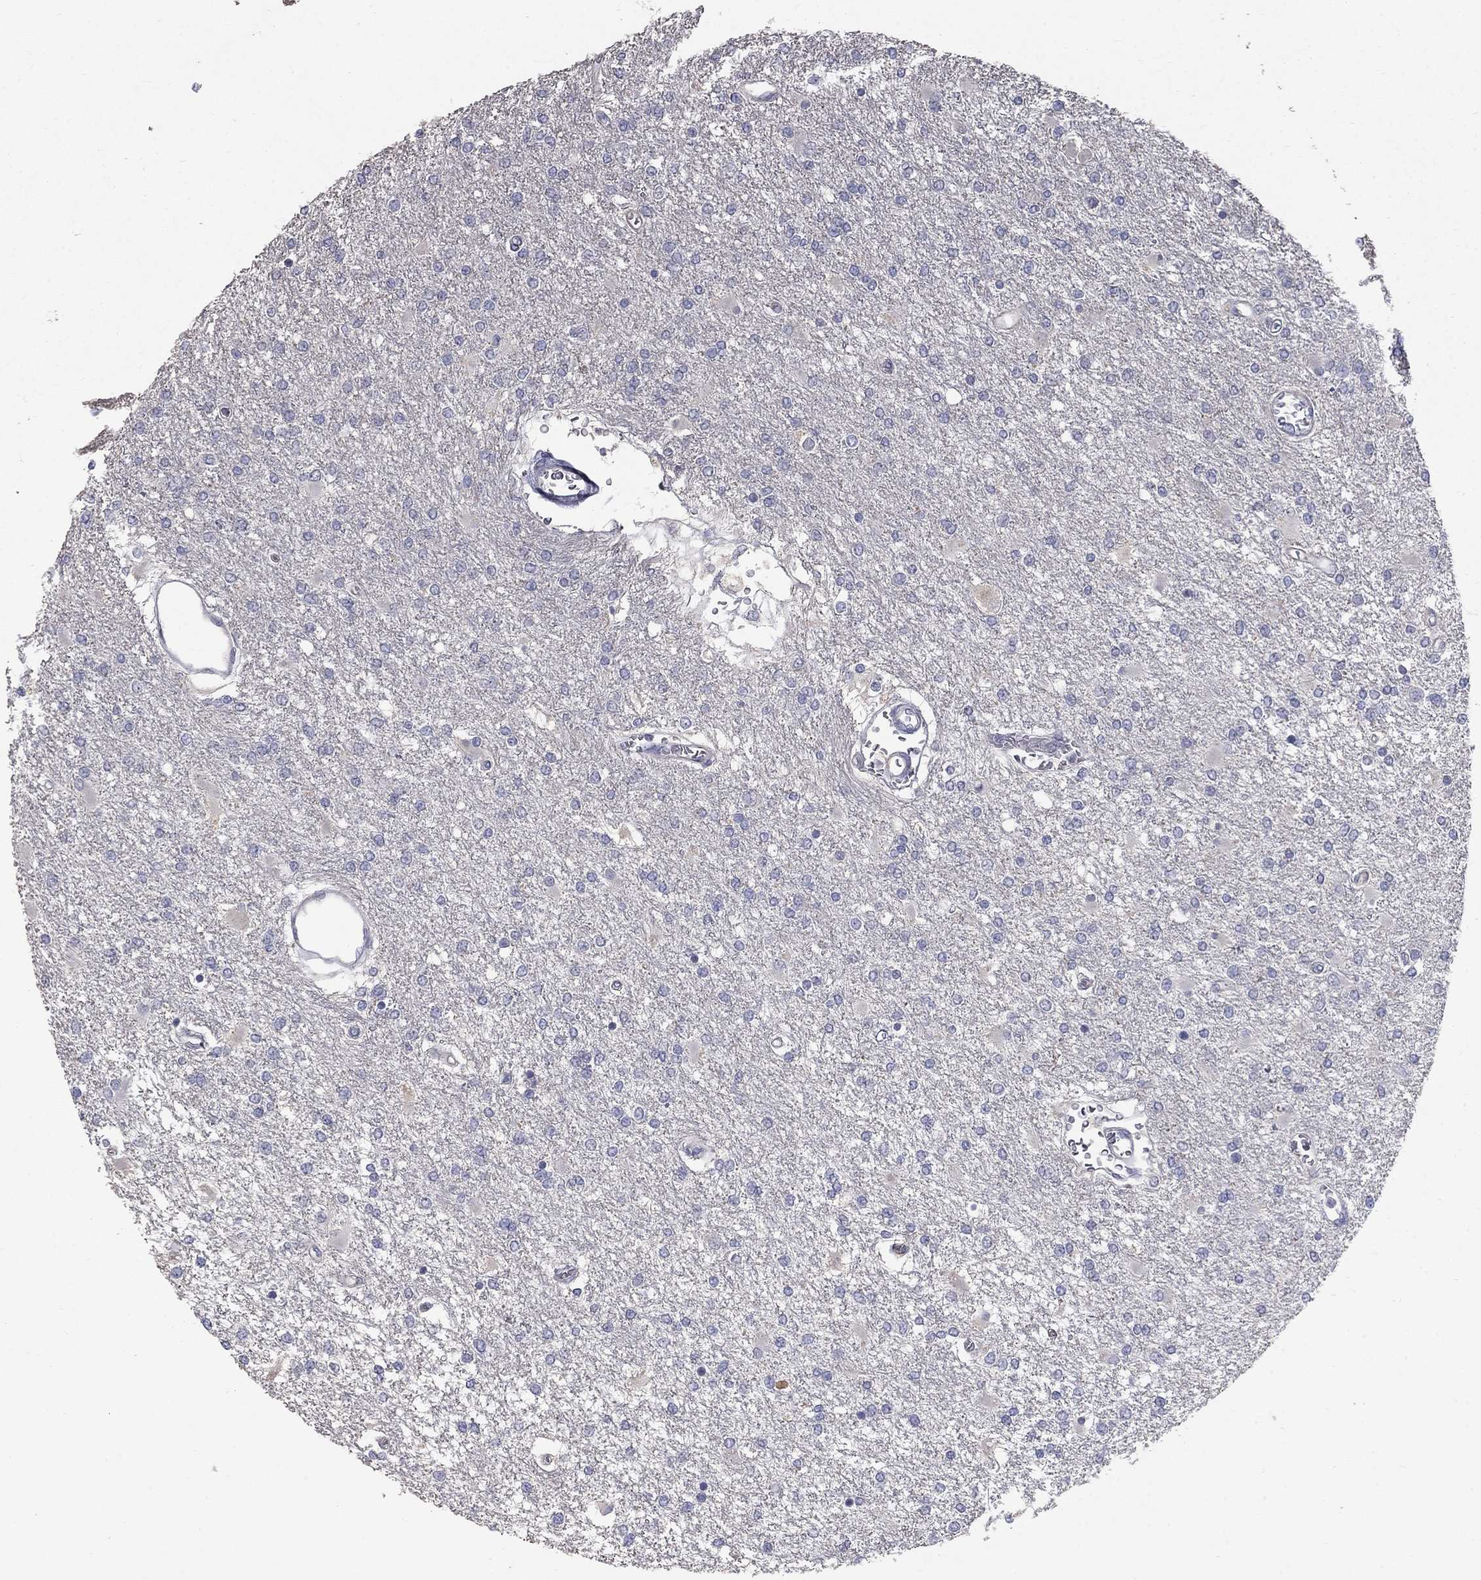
{"staining": {"intensity": "negative", "quantity": "none", "location": "none"}, "tissue": "glioma", "cell_type": "Tumor cells", "image_type": "cancer", "snomed": [{"axis": "morphology", "description": "Glioma, malignant, High grade"}, {"axis": "topography", "description": "Cerebral cortex"}], "caption": "A photomicrograph of glioma stained for a protein shows no brown staining in tumor cells.", "gene": "PTH1R", "patient": {"sex": "male", "age": 79}}